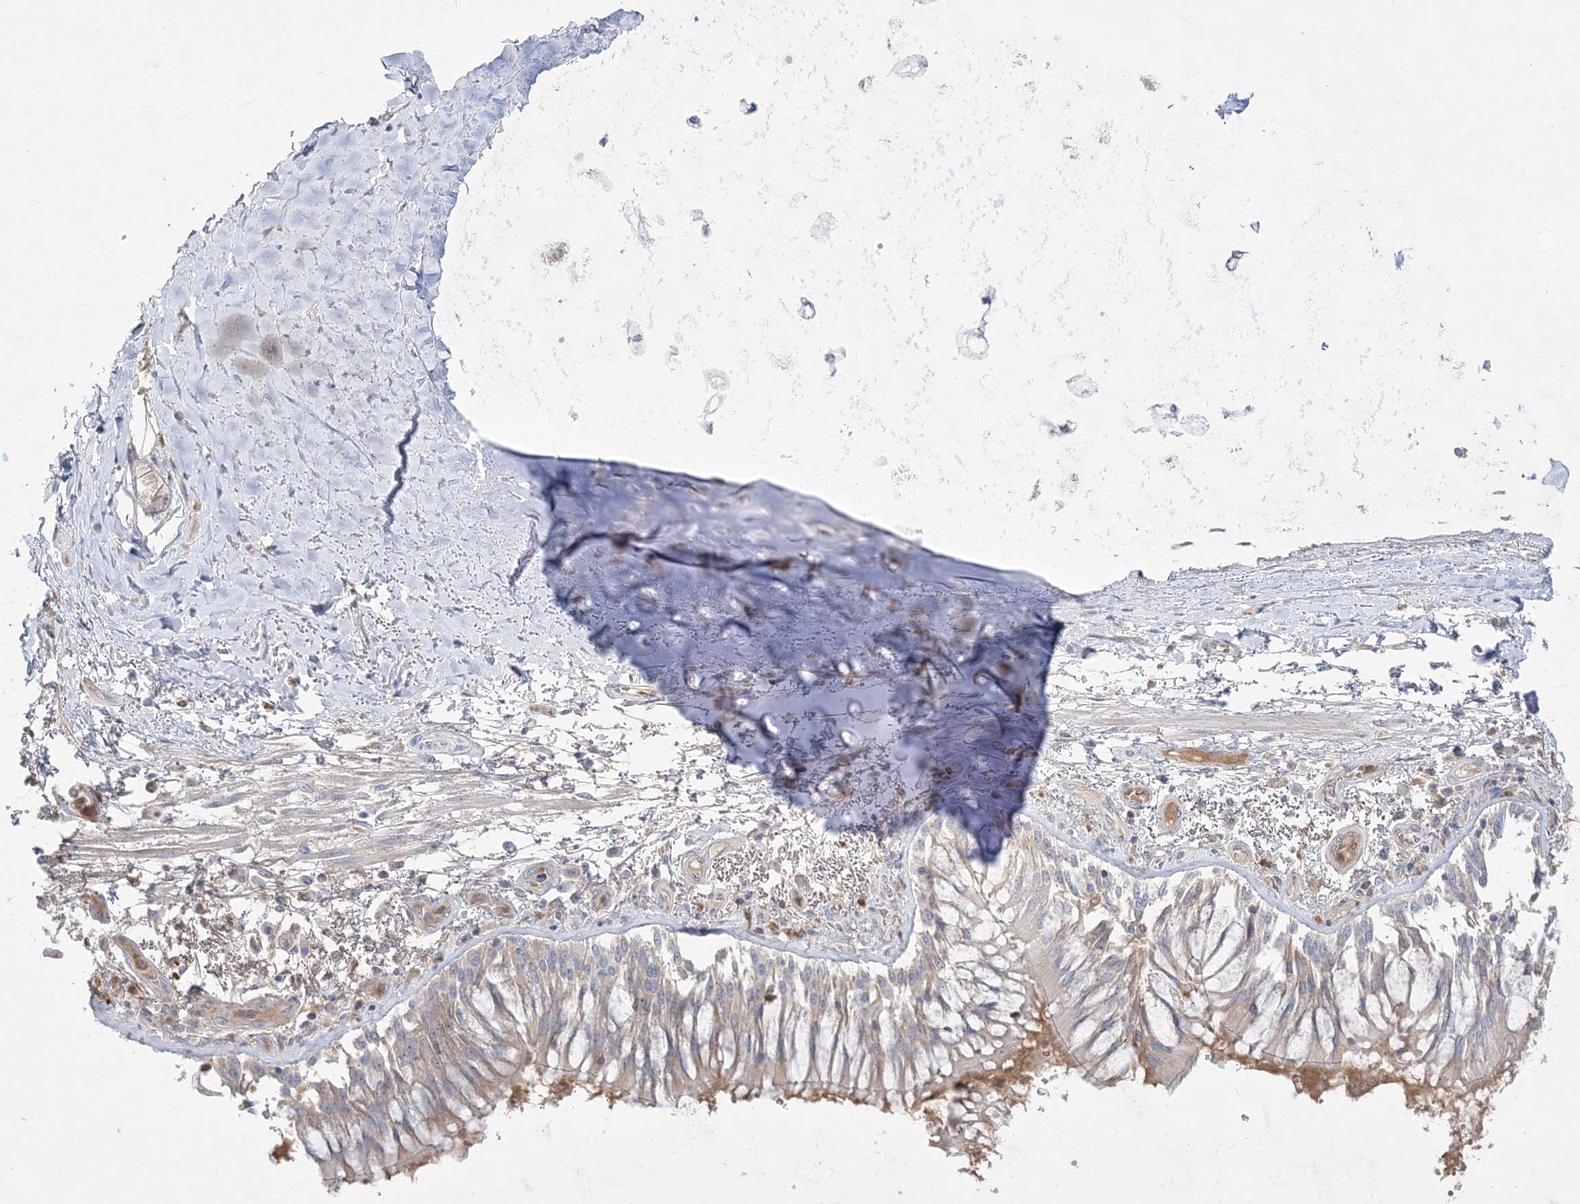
{"staining": {"intensity": "negative", "quantity": "none", "location": "none"}, "tissue": "adipose tissue", "cell_type": "Adipocytes", "image_type": "normal", "snomed": [{"axis": "morphology", "description": "Normal tissue, NOS"}, {"axis": "topography", "description": "Cartilage tissue"}, {"axis": "topography", "description": "Bronchus"}, {"axis": "topography", "description": "Lung"}, {"axis": "topography", "description": "Peripheral nerve tissue"}], "caption": "IHC micrograph of unremarkable adipose tissue stained for a protein (brown), which exhibits no positivity in adipocytes.", "gene": "NOP16", "patient": {"sex": "female", "age": 49}}